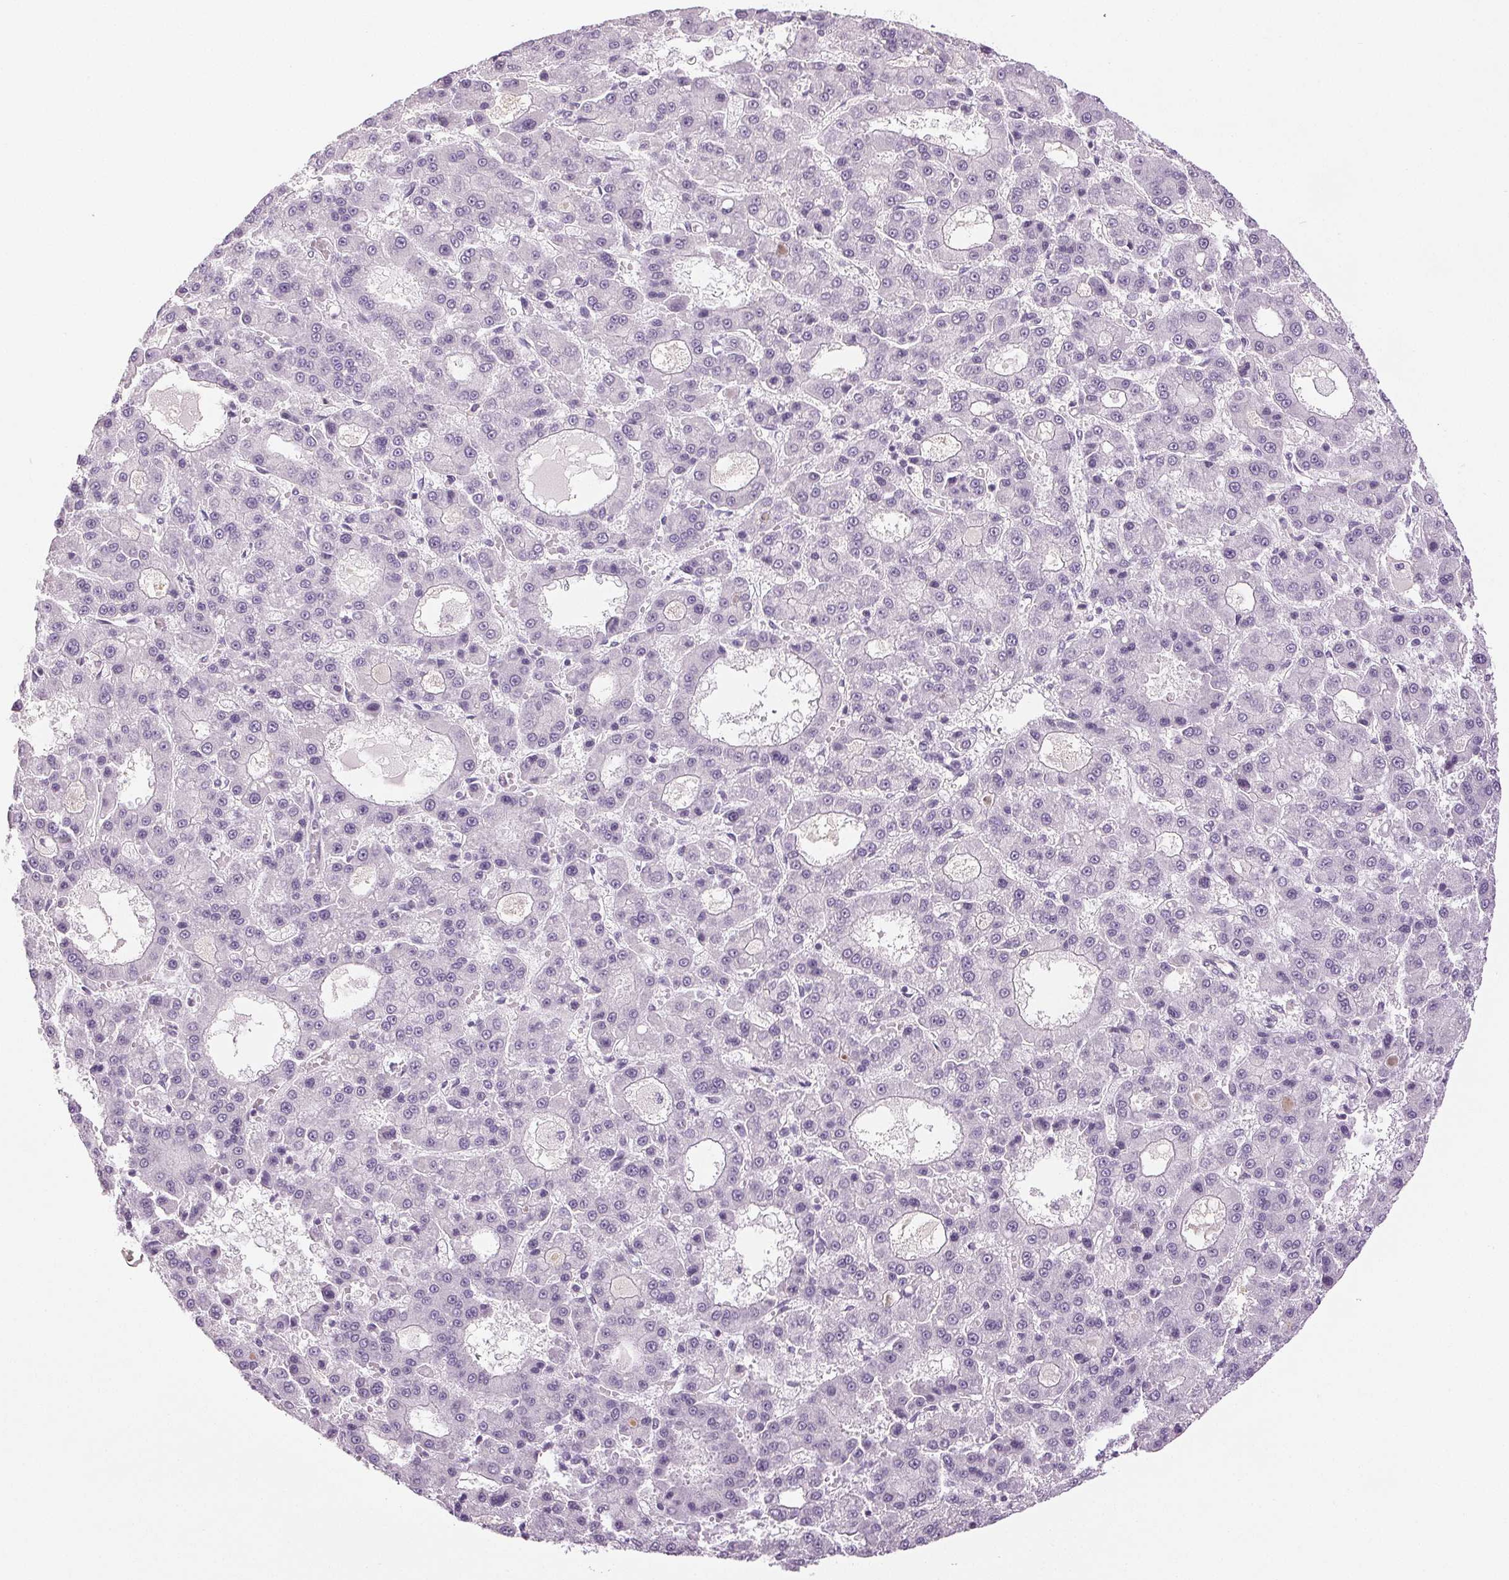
{"staining": {"intensity": "negative", "quantity": "none", "location": "none"}, "tissue": "liver cancer", "cell_type": "Tumor cells", "image_type": "cancer", "snomed": [{"axis": "morphology", "description": "Carcinoma, Hepatocellular, NOS"}, {"axis": "topography", "description": "Liver"}], "caption": "A micrograph of human hepatocellular carcinoma (liver) is negative for staining in tumor cells. Nuclei are stained in blue.", "gene": "DNAJC6", "patient": {"sex": "male", "age": 70}}